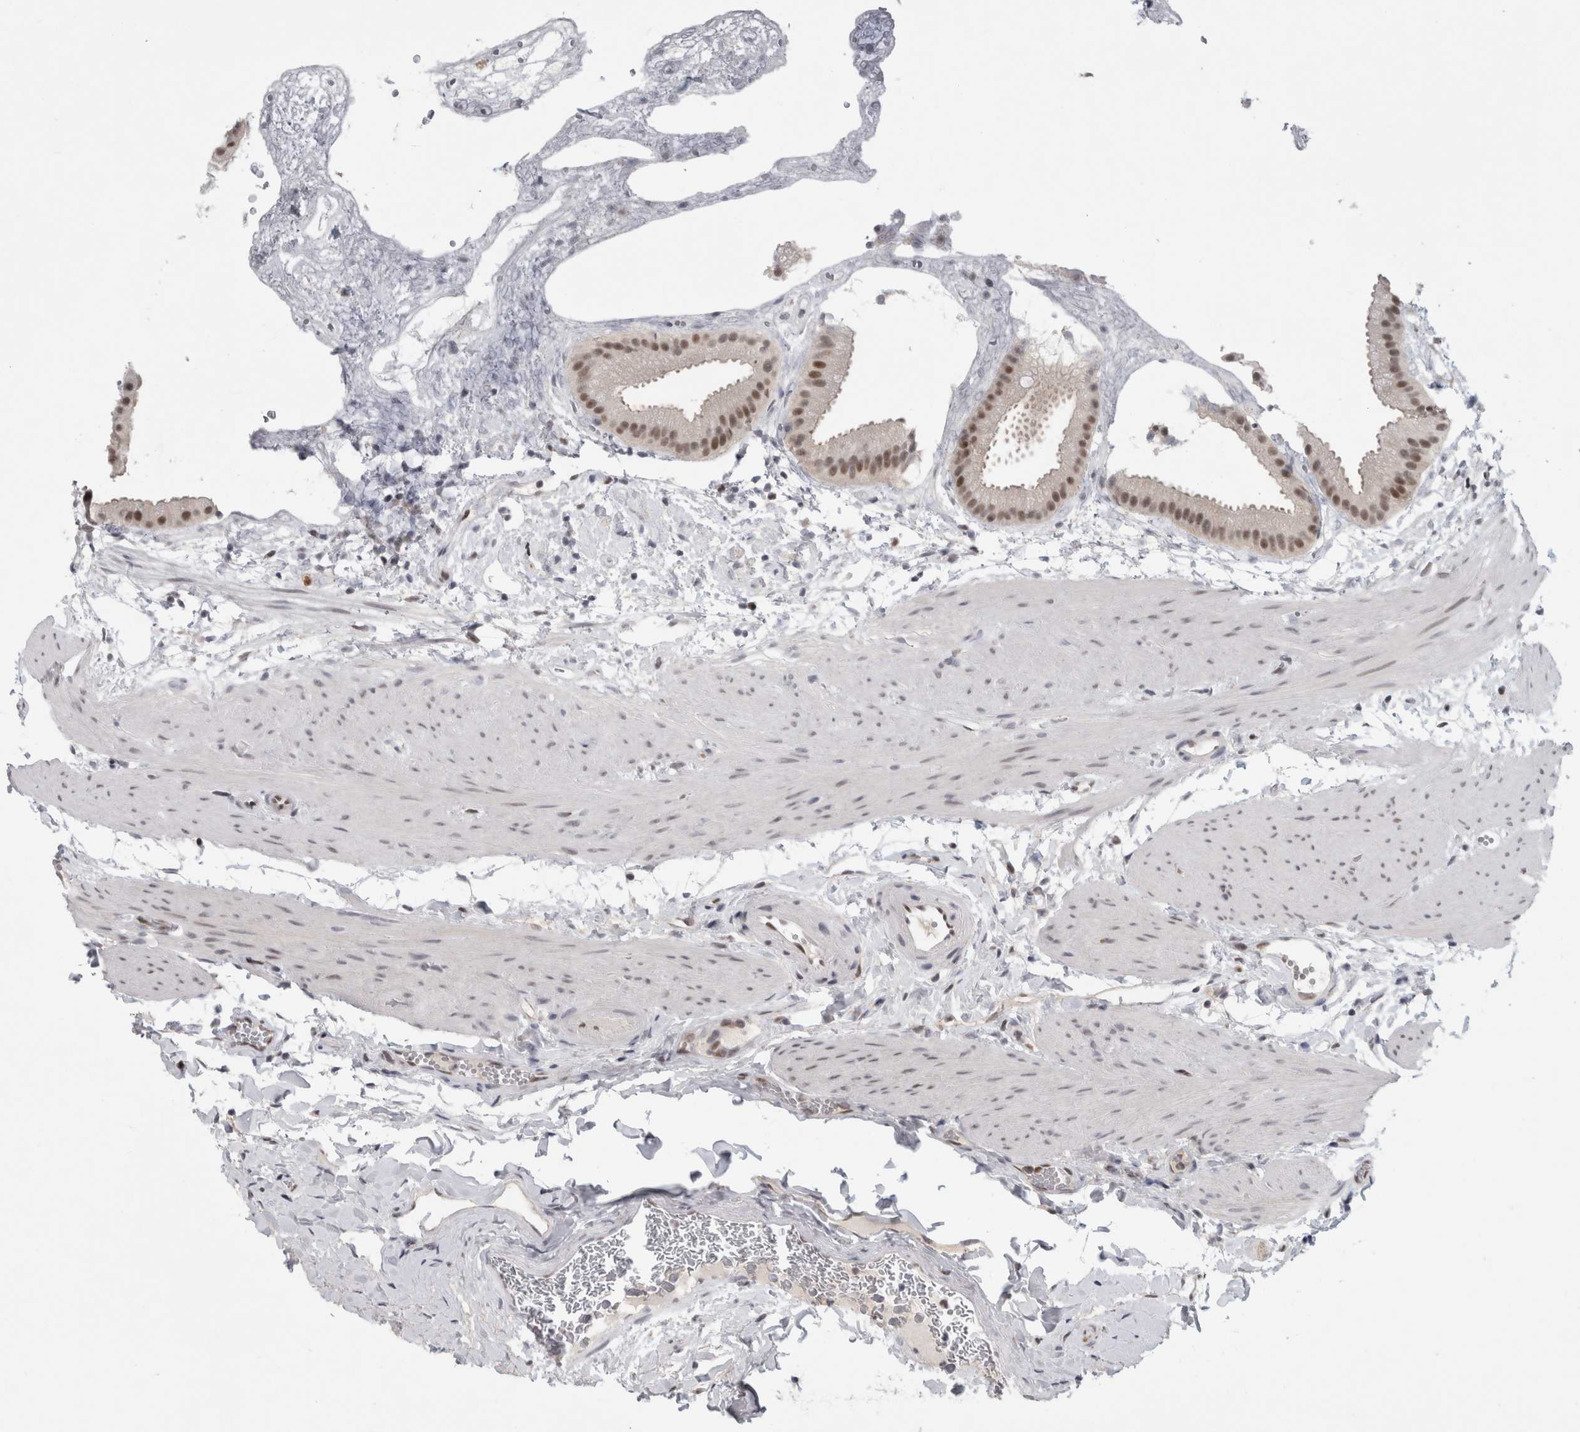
{"staining": {"intensity": "moderate", "quantity": "25%-75%", "location": "nuclear"}, "tissue": "gallbladder", "cell_type": "Glandular cells", "image_type": "normal", "snomed": [{"axis": "morphology", "description": "Normal tissue, NOS"}, {"axis": "topography", "description": "Gallbladder"}], "caption": "IHC histopathology image of normal gallbladder stained for a protein (brown), which shows medium levels of moderate nuclear staining in approximately 25%-75% of glandular cells.", "gene": "SRARP", "patient": {"sex": "female", "age": 64}}